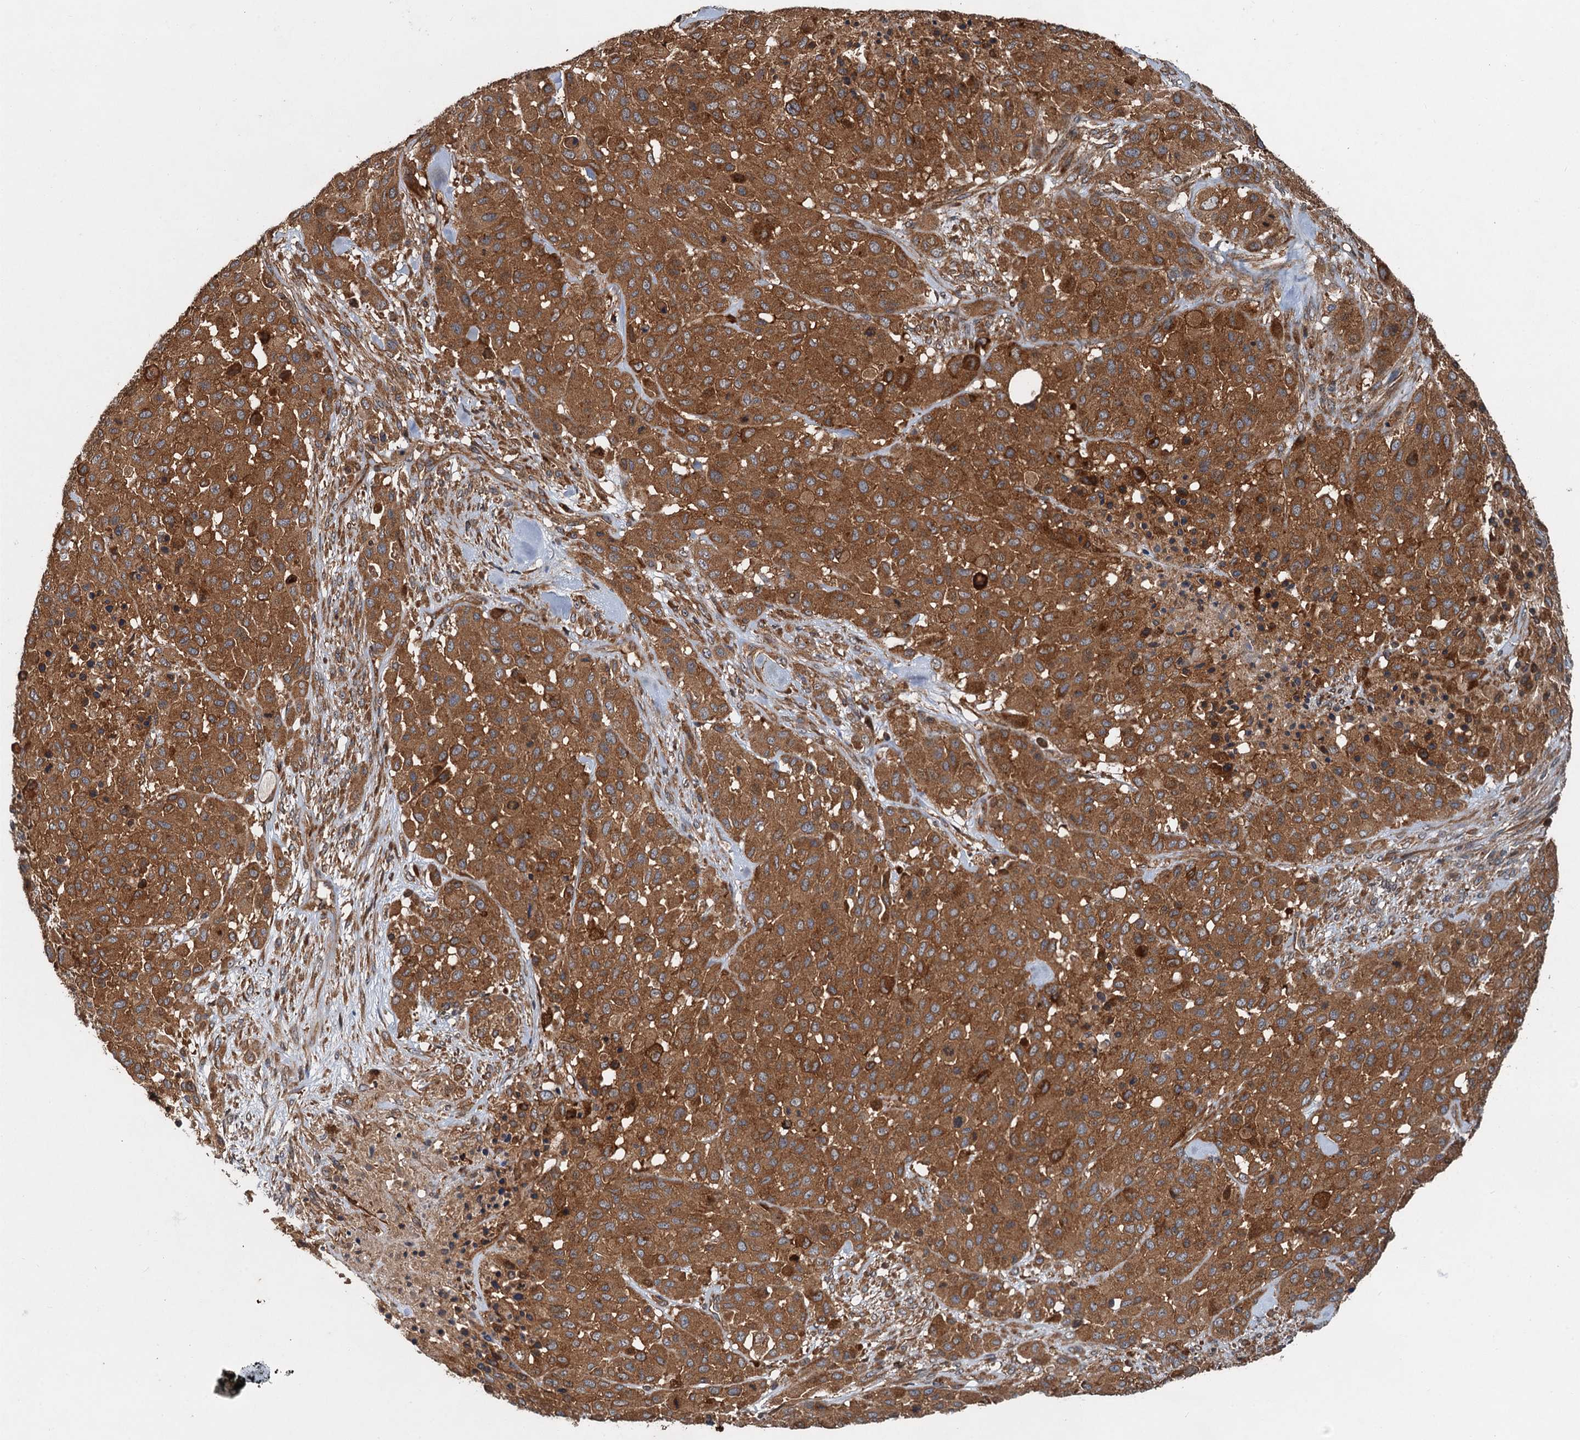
{"staining": {"intensity": "moderate", "quantity": ">75%", "location": "cytoplasmic/membranous"}, "tissue": "melanoma", "cell_type": "Tumor cells", "image_type": "cancer", "snomed": [{"axis": "morphology", "description": "Malignant melanoma, Metastatic site"}, {"axis": "topography", "description": "Skin"}], "caption": "Immunohistochemical staining of human malignant melanoma (metastatic site) shows moderate cytoplasmic/membranous protein staining in approximately >75% of tumor cells.", "gene": "COG3", "patient": {"sex": "female", "age": 81}}